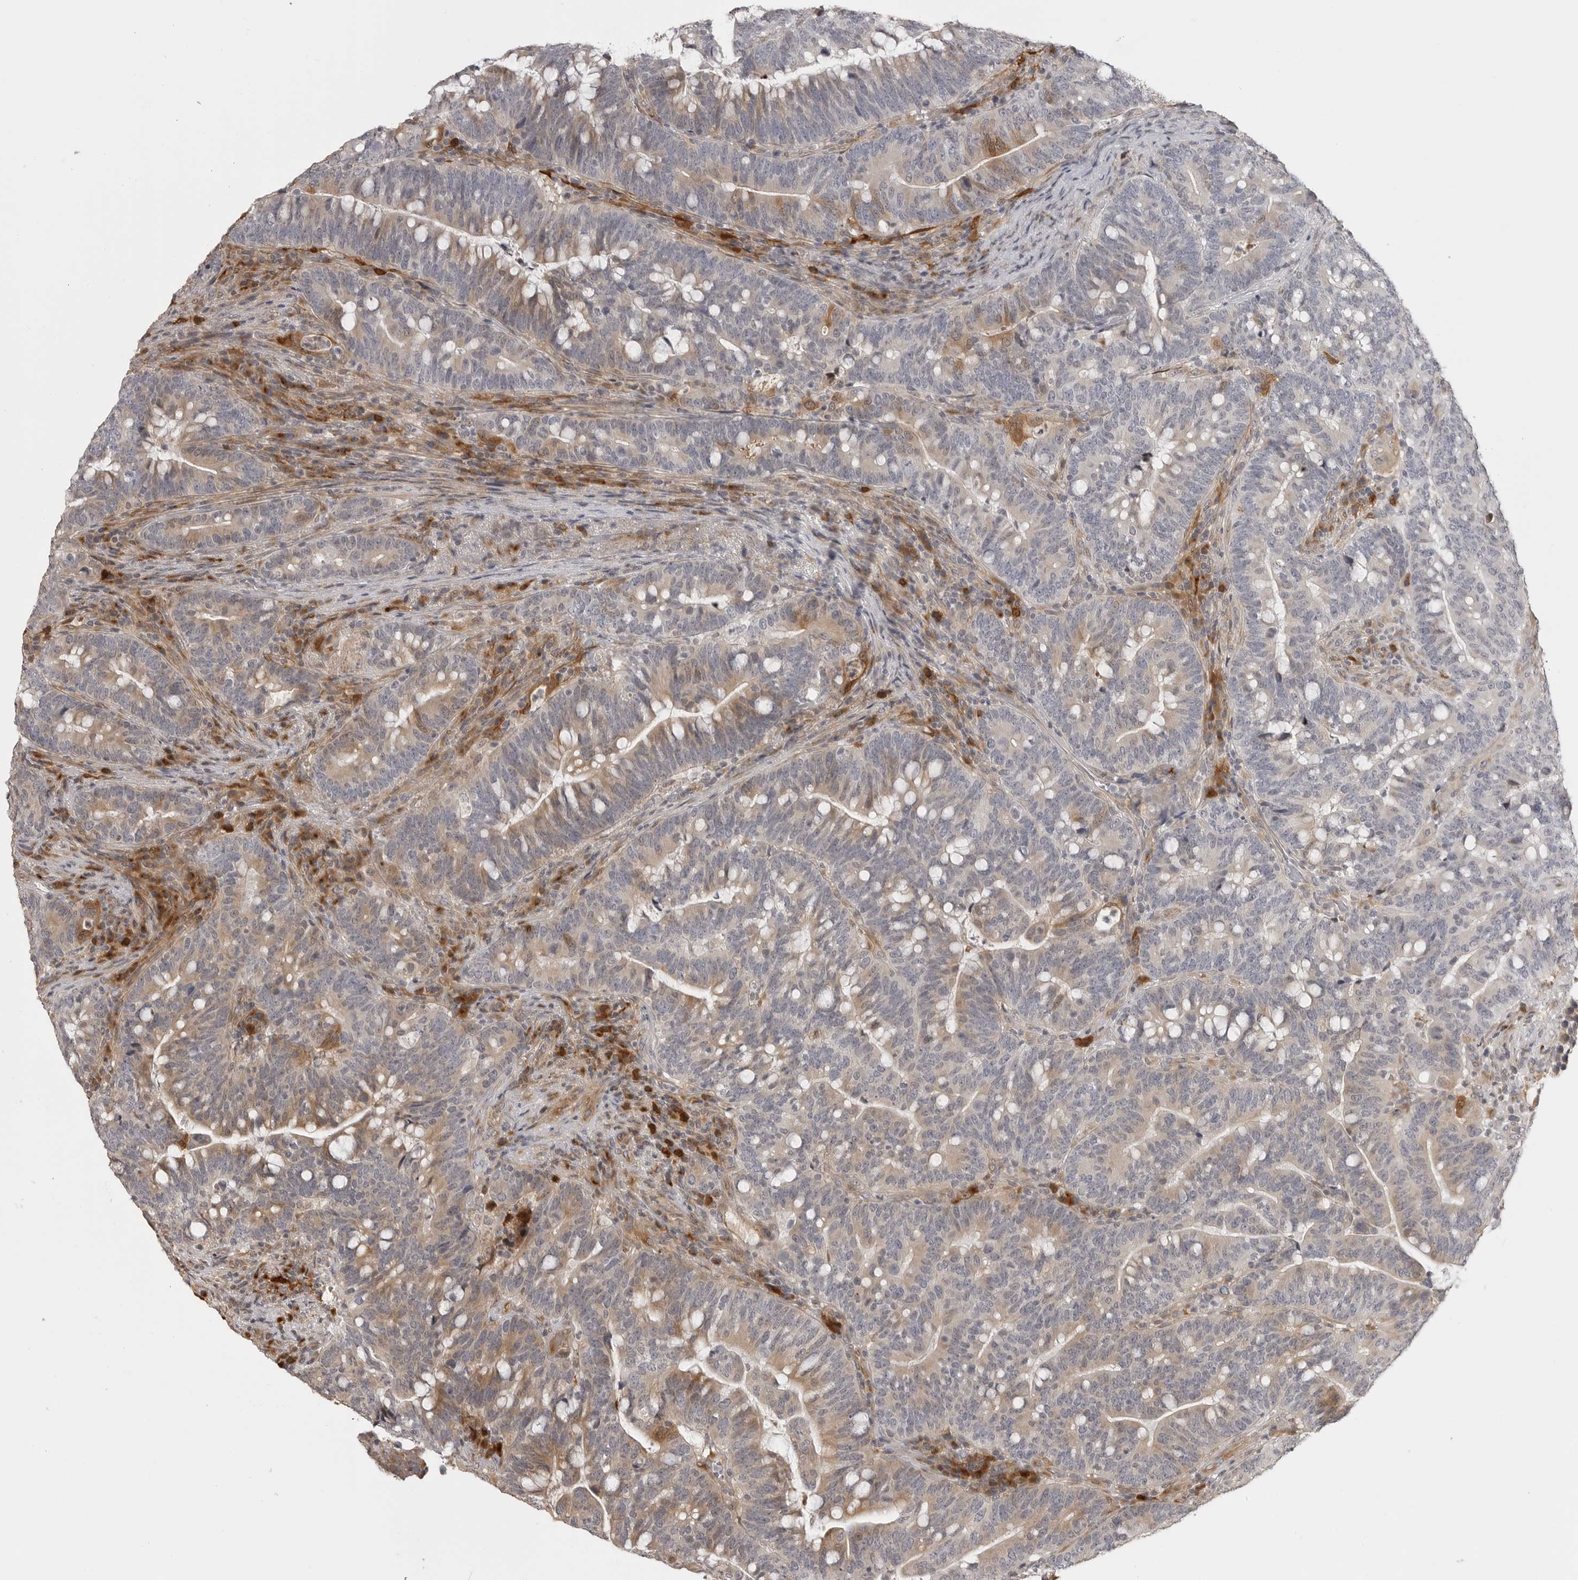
{"staining": {"intensity": "moderate", "quantity": "25%-75%", "location": "cytoplasmic/membranous"}, "tissue": "colorectal cancer", "cell_type": "Tumor cells", "image_type": "cancer", "snomed": [{"axis": "morphology", "description": "Adenocarcinoma, NOS"}, {"axis": "topography", "description": "Colon"}], "caption": "Immunohistochemistry image of neoplastic tissue: colorectal adenocarcinoma stained using IHC demonstrates medium levels of moderate protein expression localized specifically in the cytoplasmic/membranous of tumor cells, appearing as a cytoplasmic/membranous brown color.", "gene": "IDO1", "patient": {"sex": "female", "age": 66}}